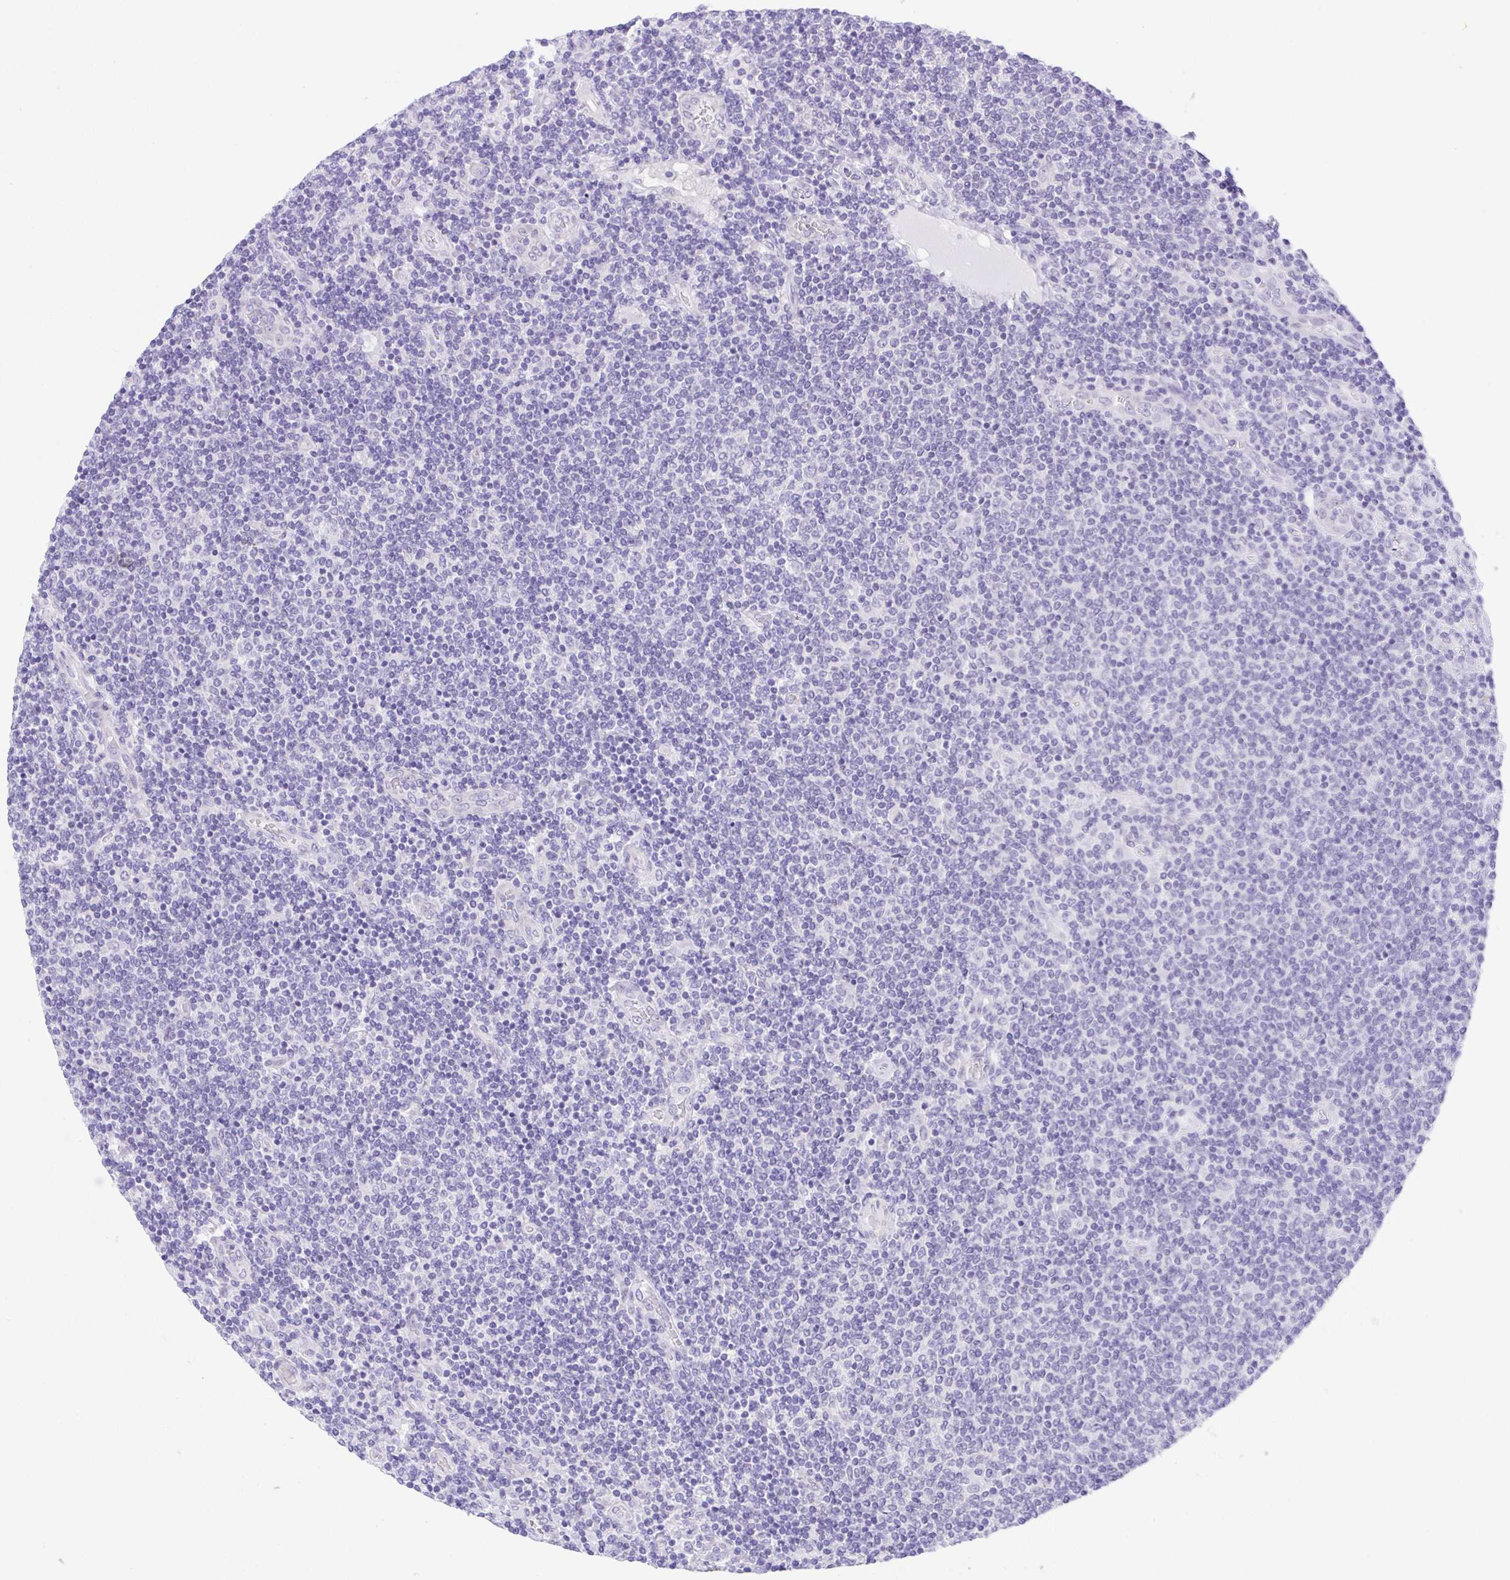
{"staining": {"intensity": "negative", "quantity": "none", "location": "none"}, "tissue": "lymphoma", "cell_type": "Tumor cells", "image_type": "cancer", "snomed": [{"axis": "morphology", "description": "Malignant lymphoma, non-Hodgkin's type, Low grade"}, {"axis": "topography", "description": "Lymph node"}], "caption": "Low-grade malignant lymphoma, non-Hodgkin's type was stained to show a protein in brown. There is no significant expression in tumor cells.", "gene": "LUZP4", "patient": {"sex": "male", "age": 52}}